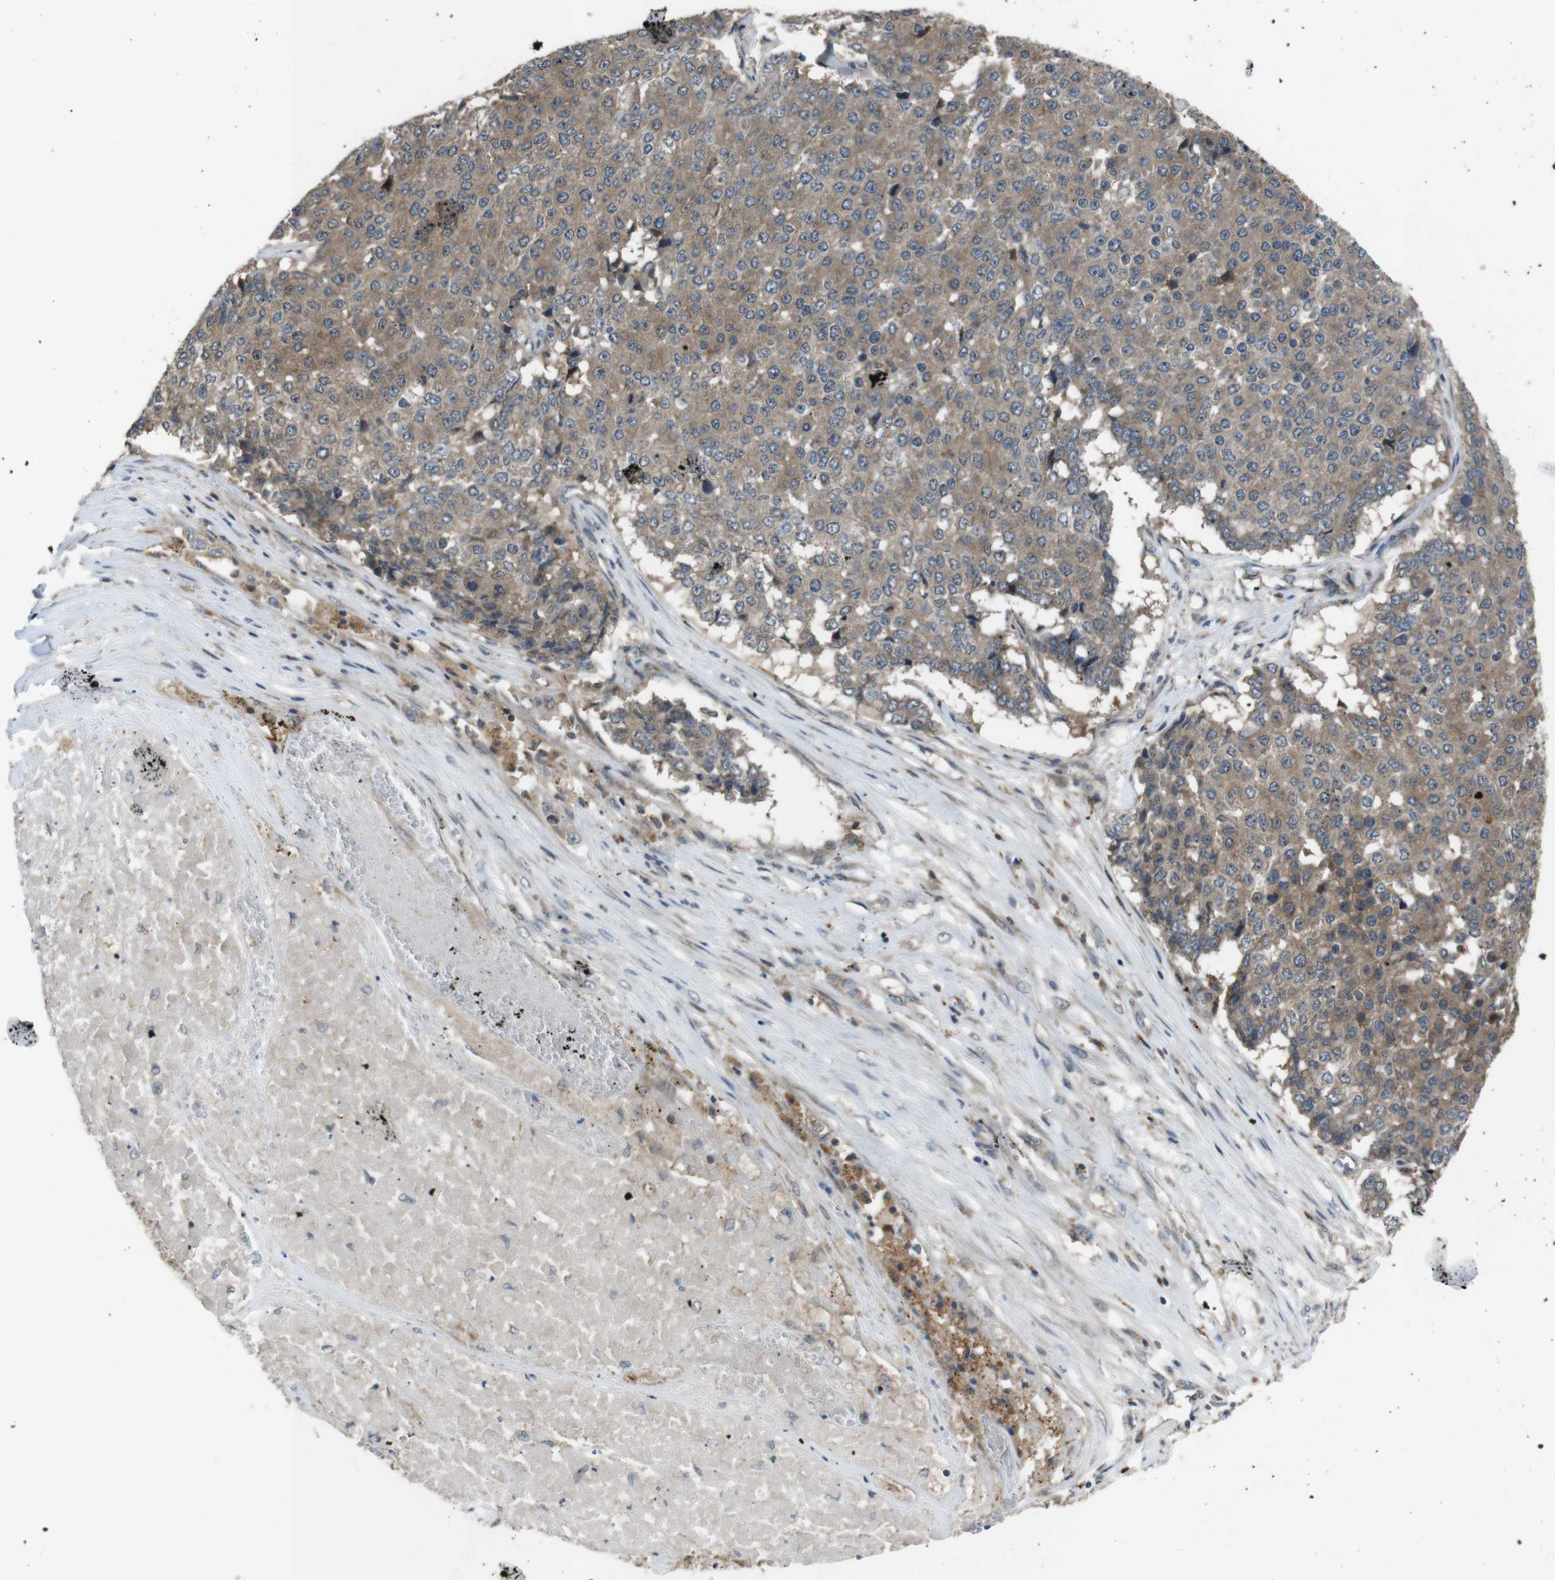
{"staining": {"intensity": "moderate", "quantity": ">75%", "location": "cytoplasmic/membranous"}, "tissue": "pancreatic cancer", "cell_type": "Tumor cells", "image_type": "cancer", "snomed": [{"axis": "morphology", "description": "Adenocarcinoma, NOS"}, {"axis": "topography", "description": "Pancreas"}], "caption": "An immunohistochemistry micrograph of neoplastic tissue is shown. Protein staining in brown labels moderate cytoplasmic/membranous positivity in adenocarcinoma (pancreatic) within tumor cells.", "gene": "SLC22A23", "patient": {"sex": "male", "age": 50}}